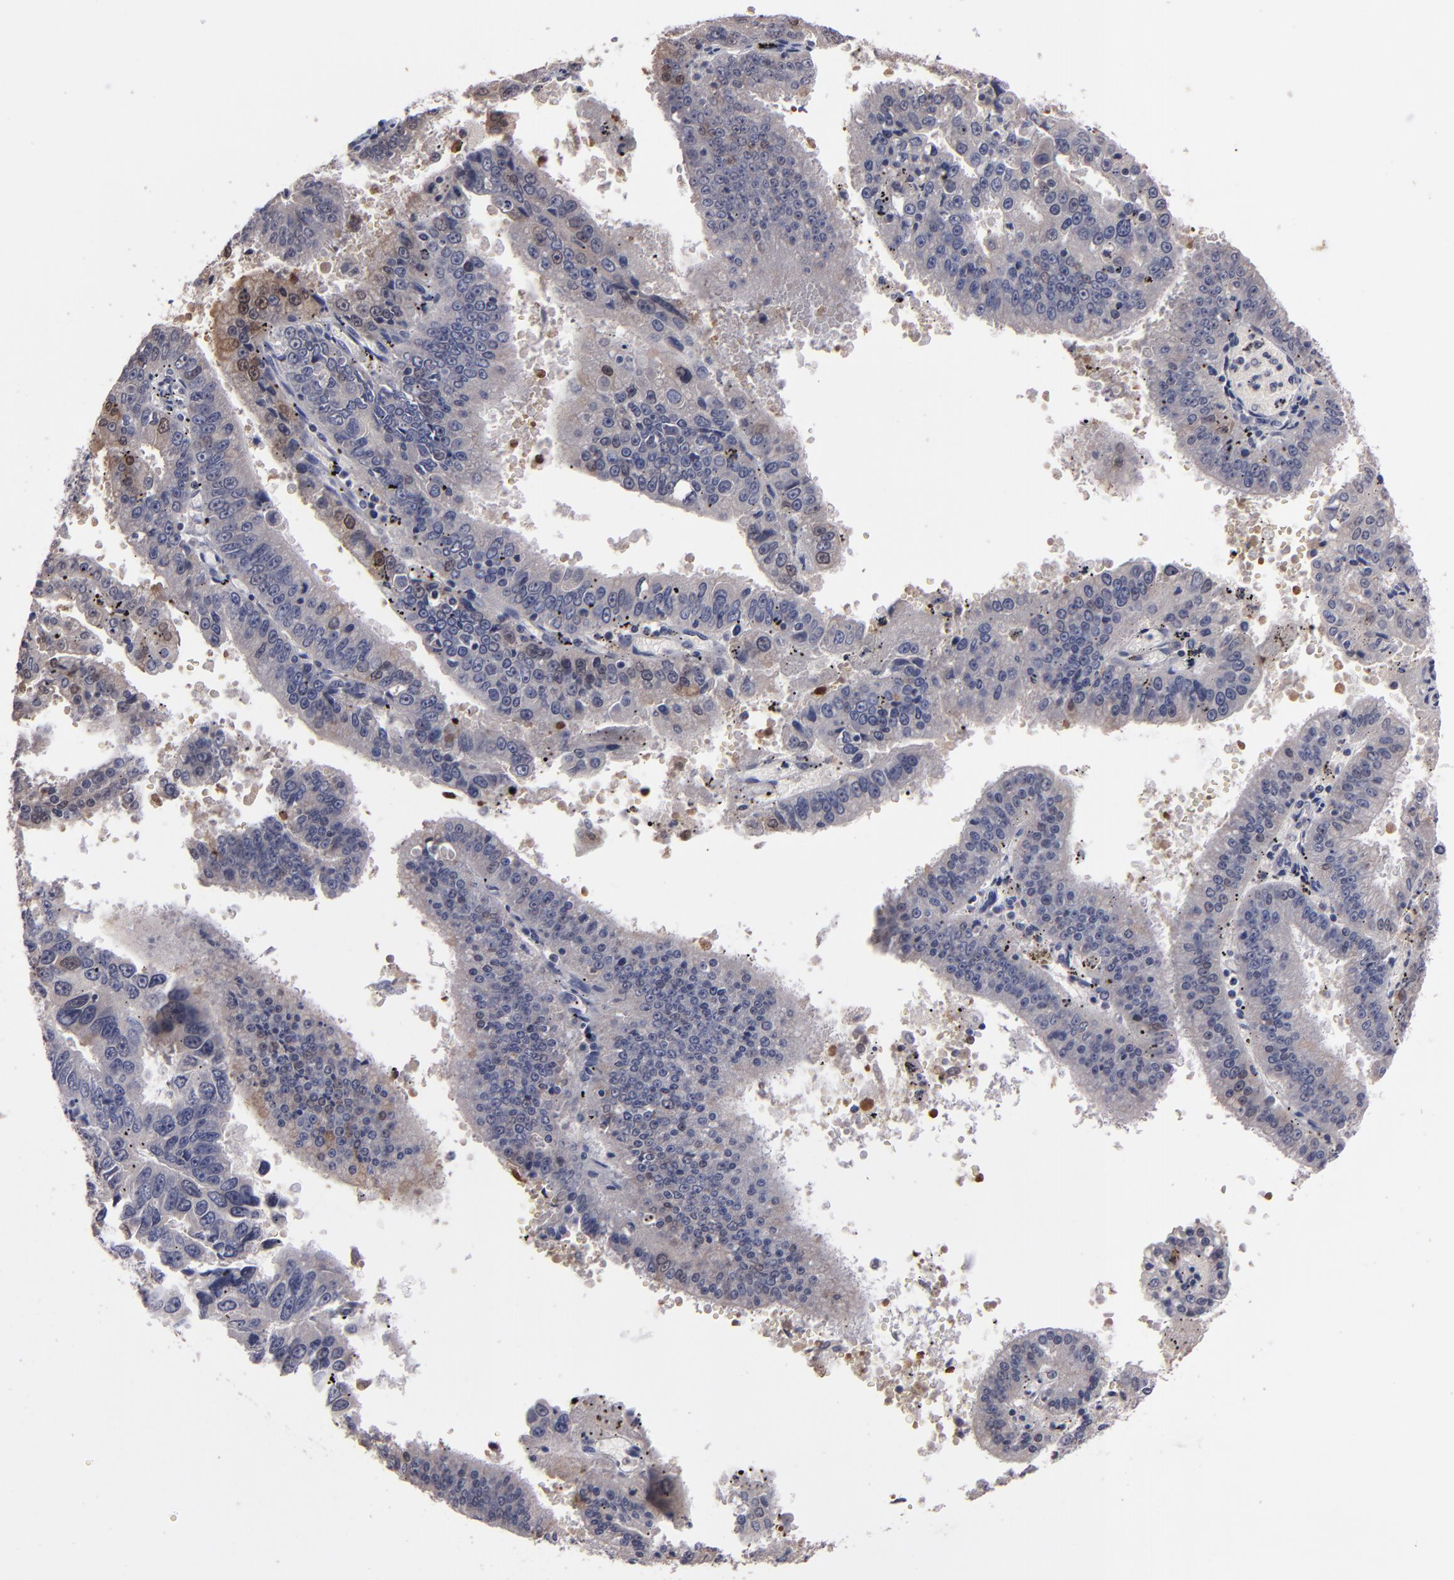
{"staining": {"intensity": "moderate", "quantity": "<25%", "location": "cytoplasmic/membranous,nuclear"}, "tissue": "endometrial cancer", "cell_type": "Tumor cells", "image_type": "cancer", "snomed": [{"axis": "morphology", "description": "Adenocarcinoma, NOS"}, {"axis": "topography", "description": "Endometrium"}], "caption": "IHC (DAB (3,3'-diaminobenzidine)) staining of adenocarcinoma (endometrial) demonstrates moderate cytoplasmic/membranous and nuclear protein positivity in approximately <25% of tumor cells. Using DAB (3,3'-diaminobenzidine) (brown) and hematoxylin (blue) stains, captured at high magnification using brightfield microscopy.", "gene": "S100A1", "patient": {"sex": "female", "age": 66}}